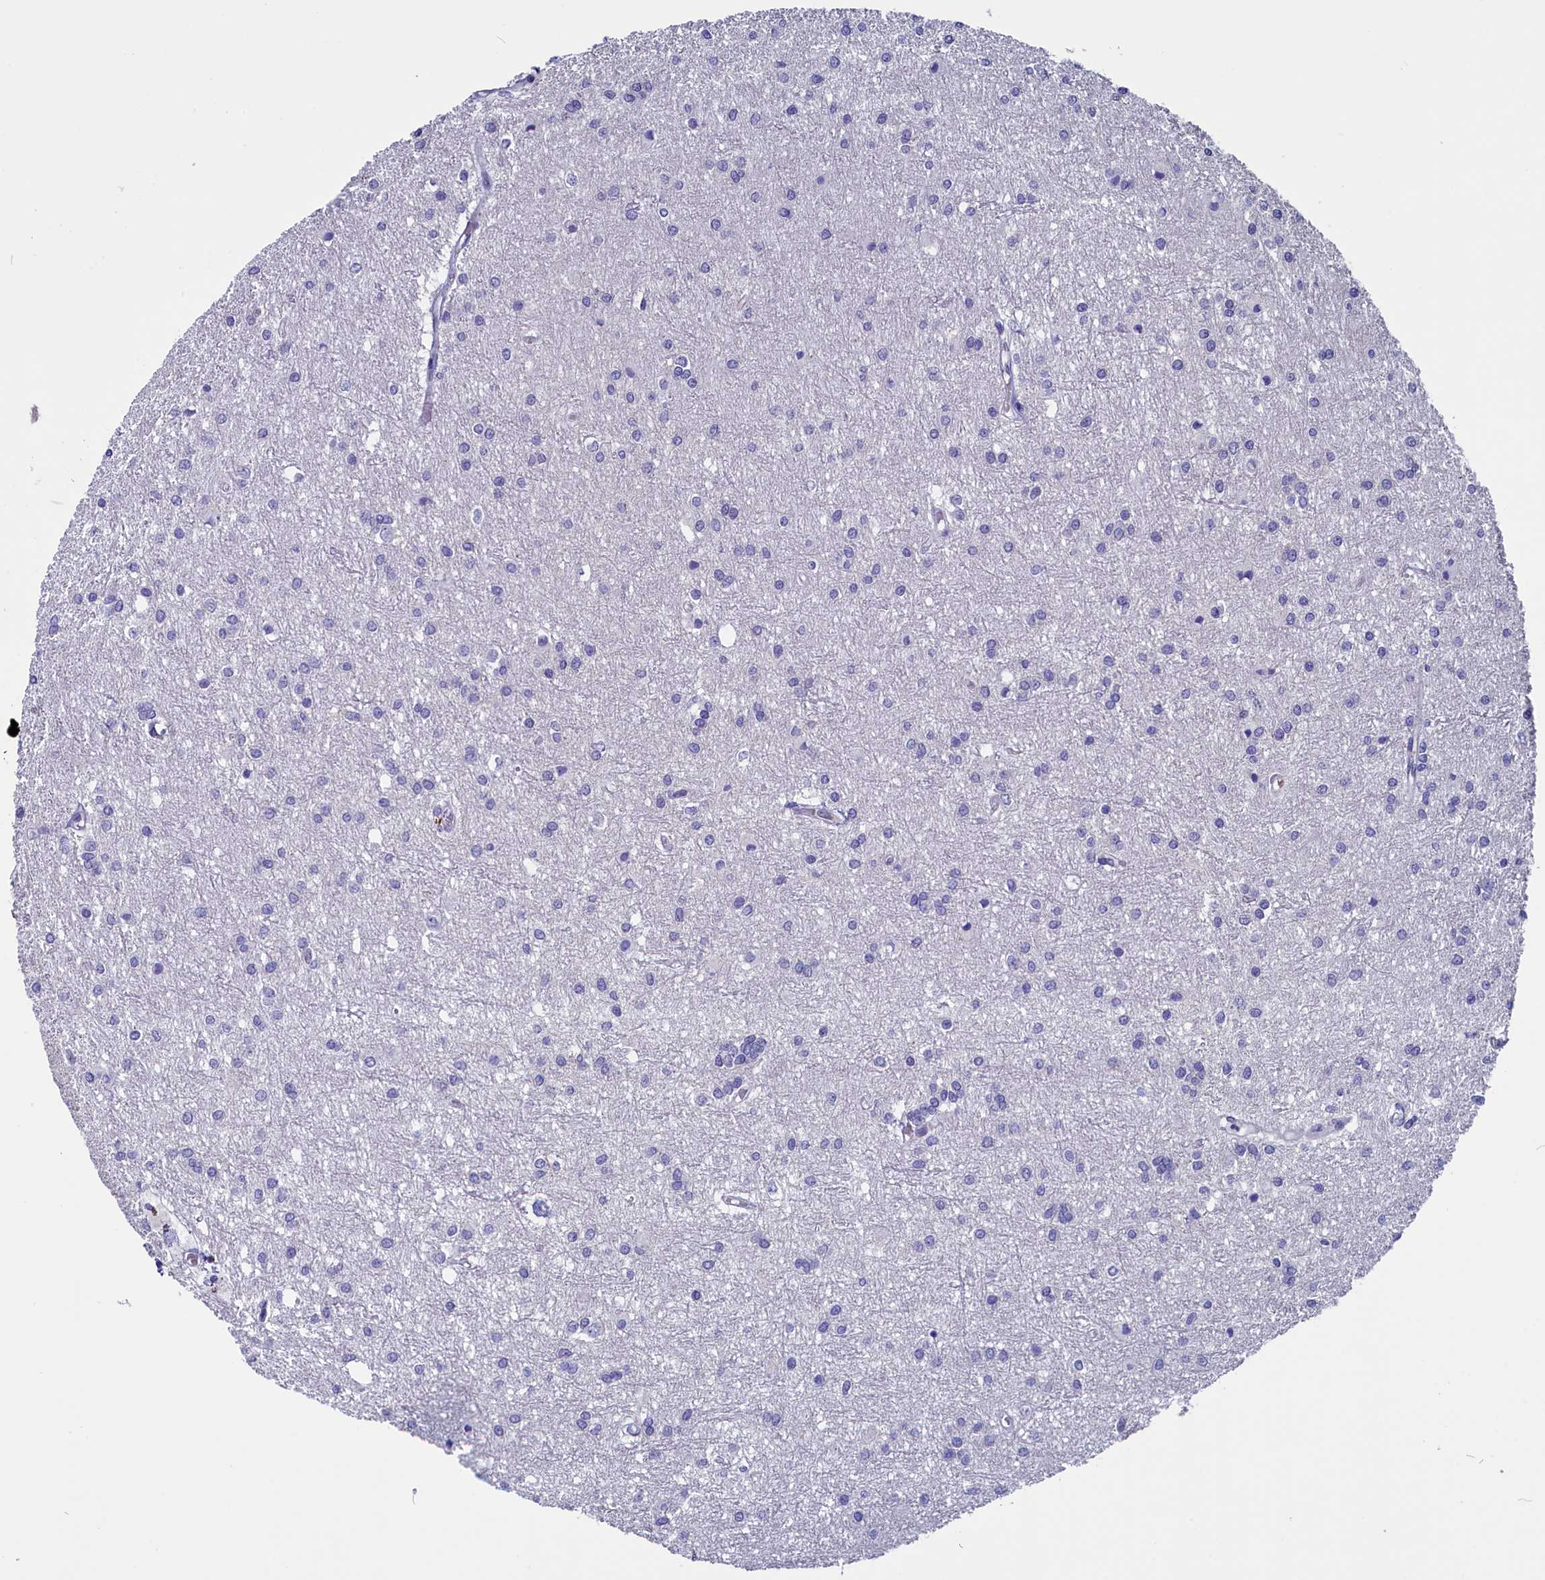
{"staining": {"intensity": "negative", "quantity": "none", "location": "none"}, "tissue": "glioma", "cell_type": "Tumor cells", "image_type": "cancer", "snomed": [{"axis": "morphology", "description": "Glioma, malignant, High grade"}, {"axis": "topography", "description": "Brain"}], "caption": "Tumor cells are negative for protein expression in human glioma.", "gene": "CIAPIN1", "patient": {"sex": "female", "age": 50}}